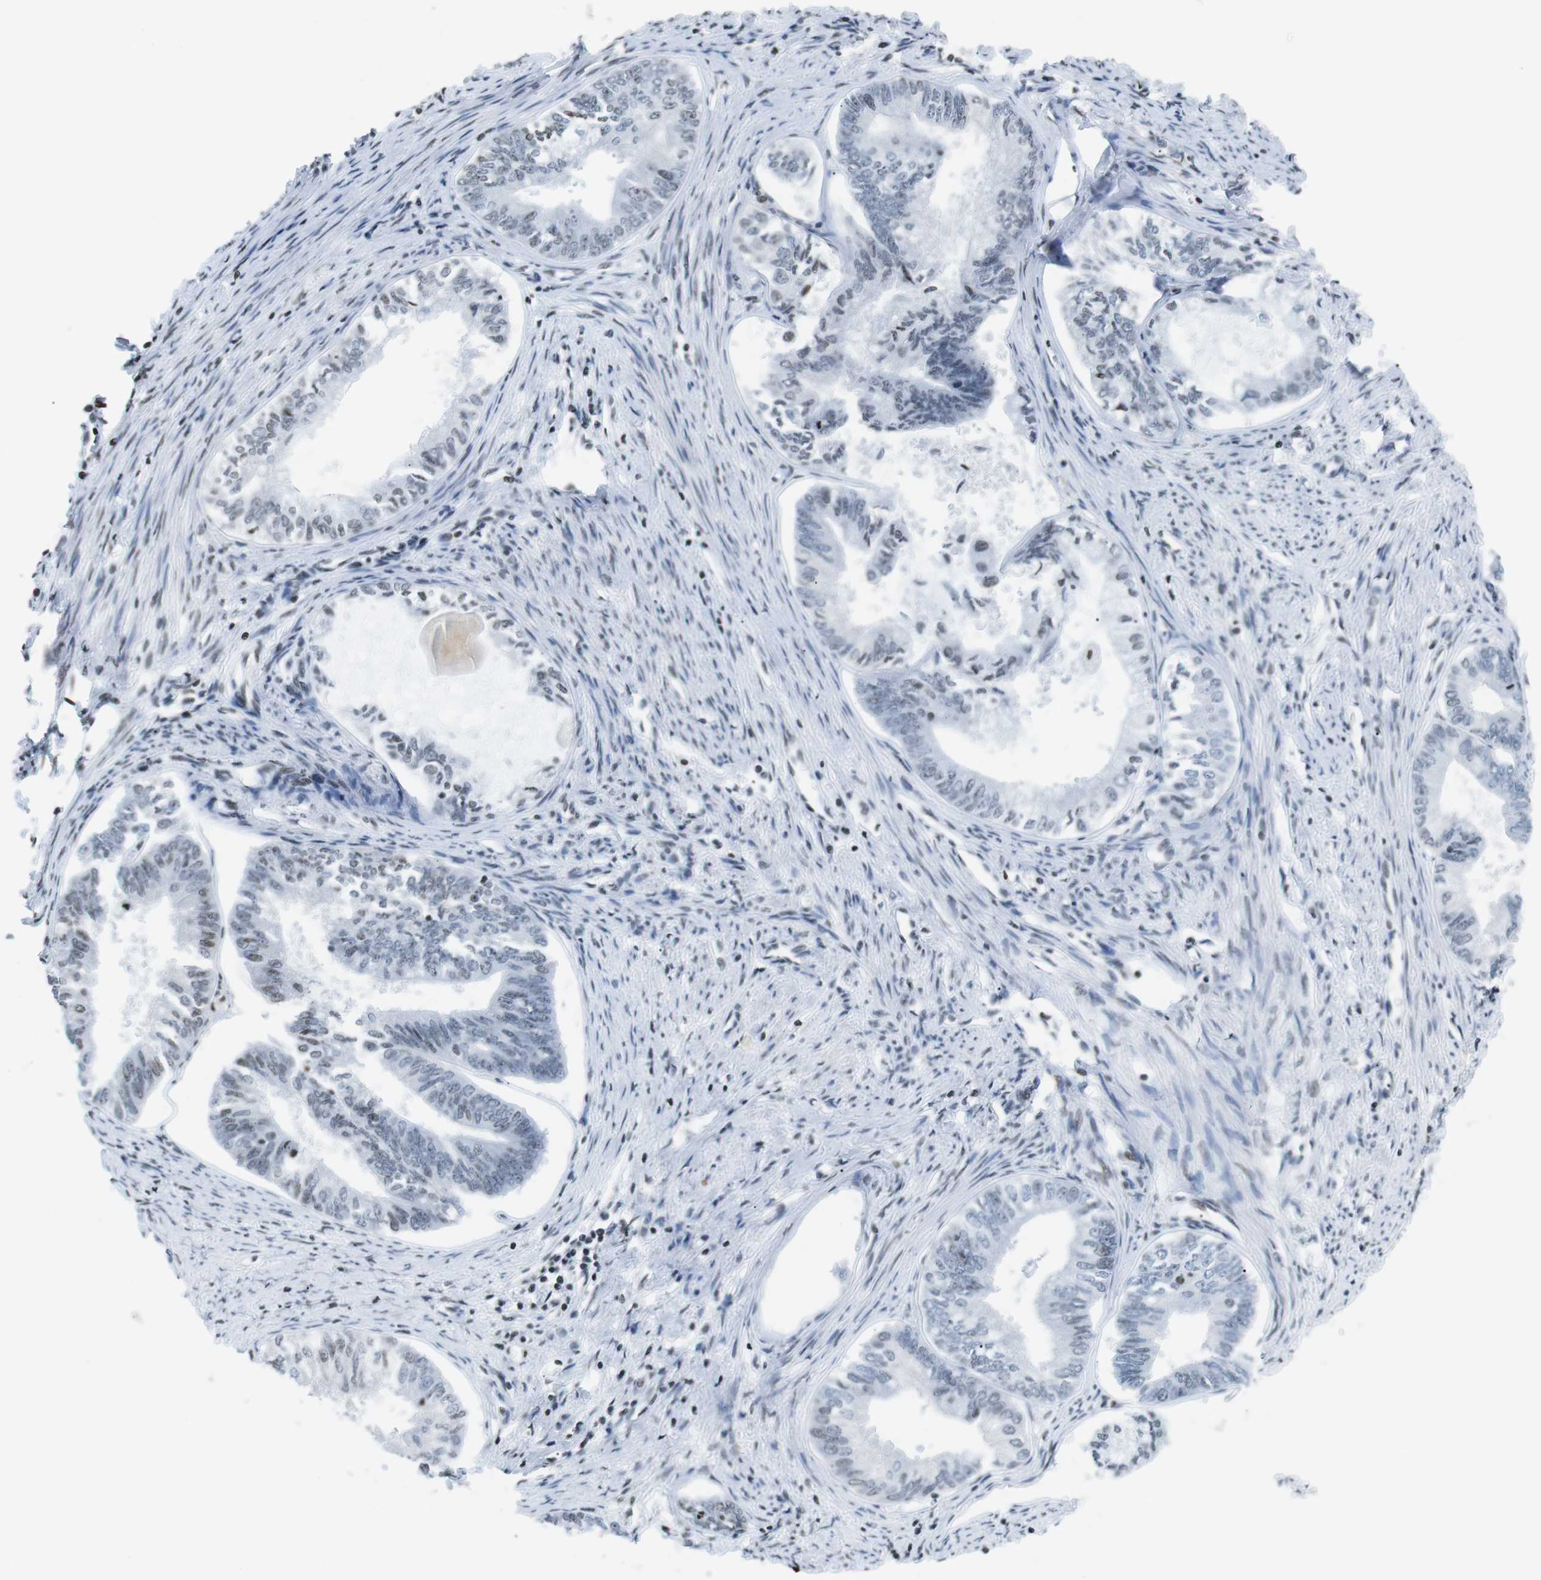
{"staining": {"intensity": "negative", "quantity": "none", "location": "none"}, "tissue": "endometrial cancer", "cell_type": "Tumor cells", "image_type": "cancer", "snomed": [{"axis": "morphology", "description": "Adenocarcinoma, NOS"}, {"axis": "topography", "description": "Endometrium"}], "caption": "This is an IHC micrograph of human endometrial cancer. There is no staining in tumor cells.", "gene": "E2F2", "patient": {"sex": "female", "age": 86}}